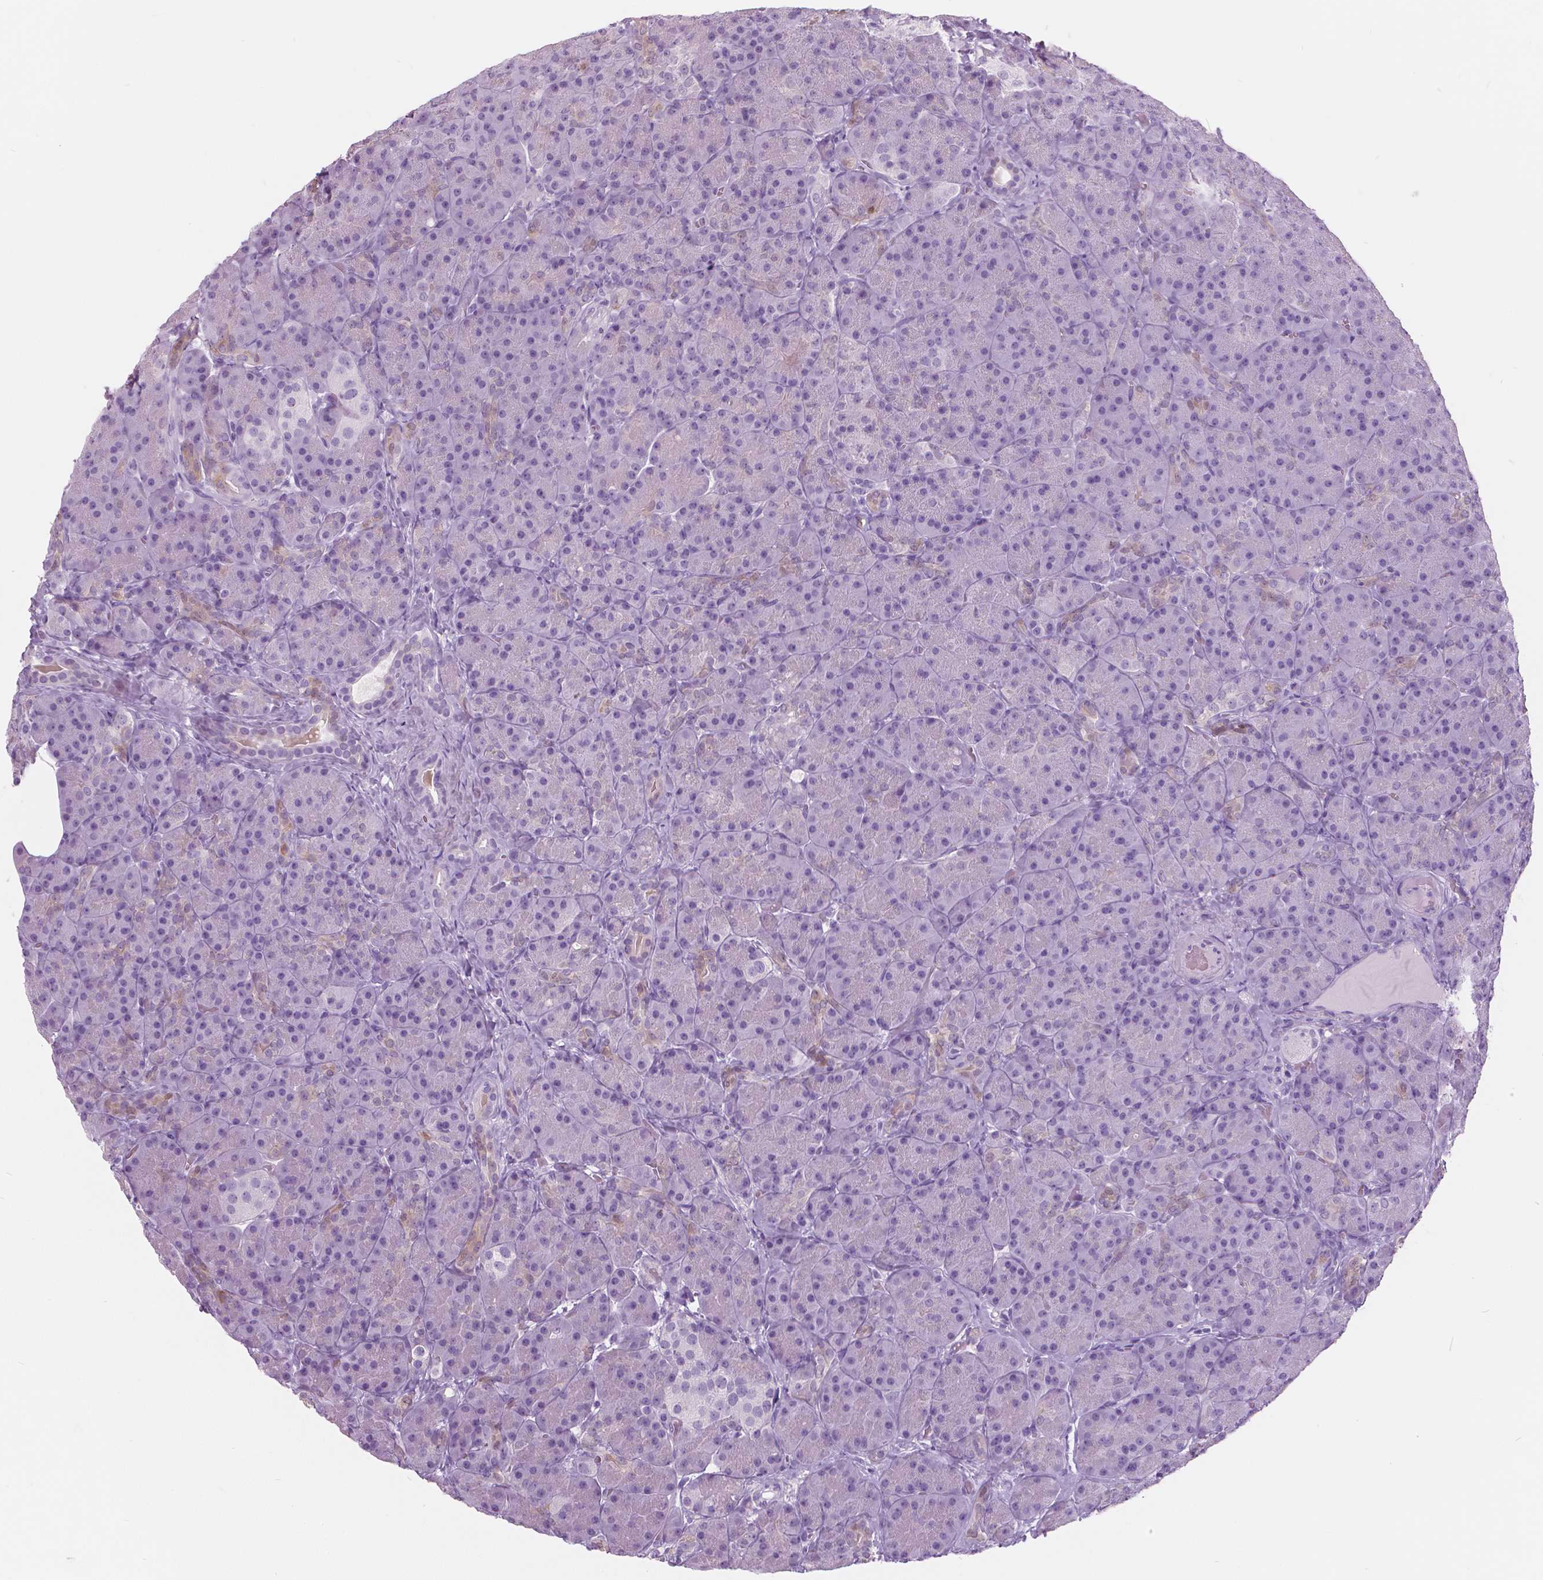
{"staining": {"intensity": "negative", "quantity": "none", "location": "none"}, "tissue": "pancreas", "cell_type": "Exocrine glandular cells", "image_type": "normal", "snomed": [{"axis": "morphology", "description": "Normal tissue, NOS"}, {"axis": "topography", "description": "Pancreas"}], "caption": "There is no significant positivity in exocrine glandular cells of pancreas. (DAB IHC visualized using brightfield microscopy, high magnification).", "gene": "SFTPD", "patient": {"sex": "male", "age": 57}}